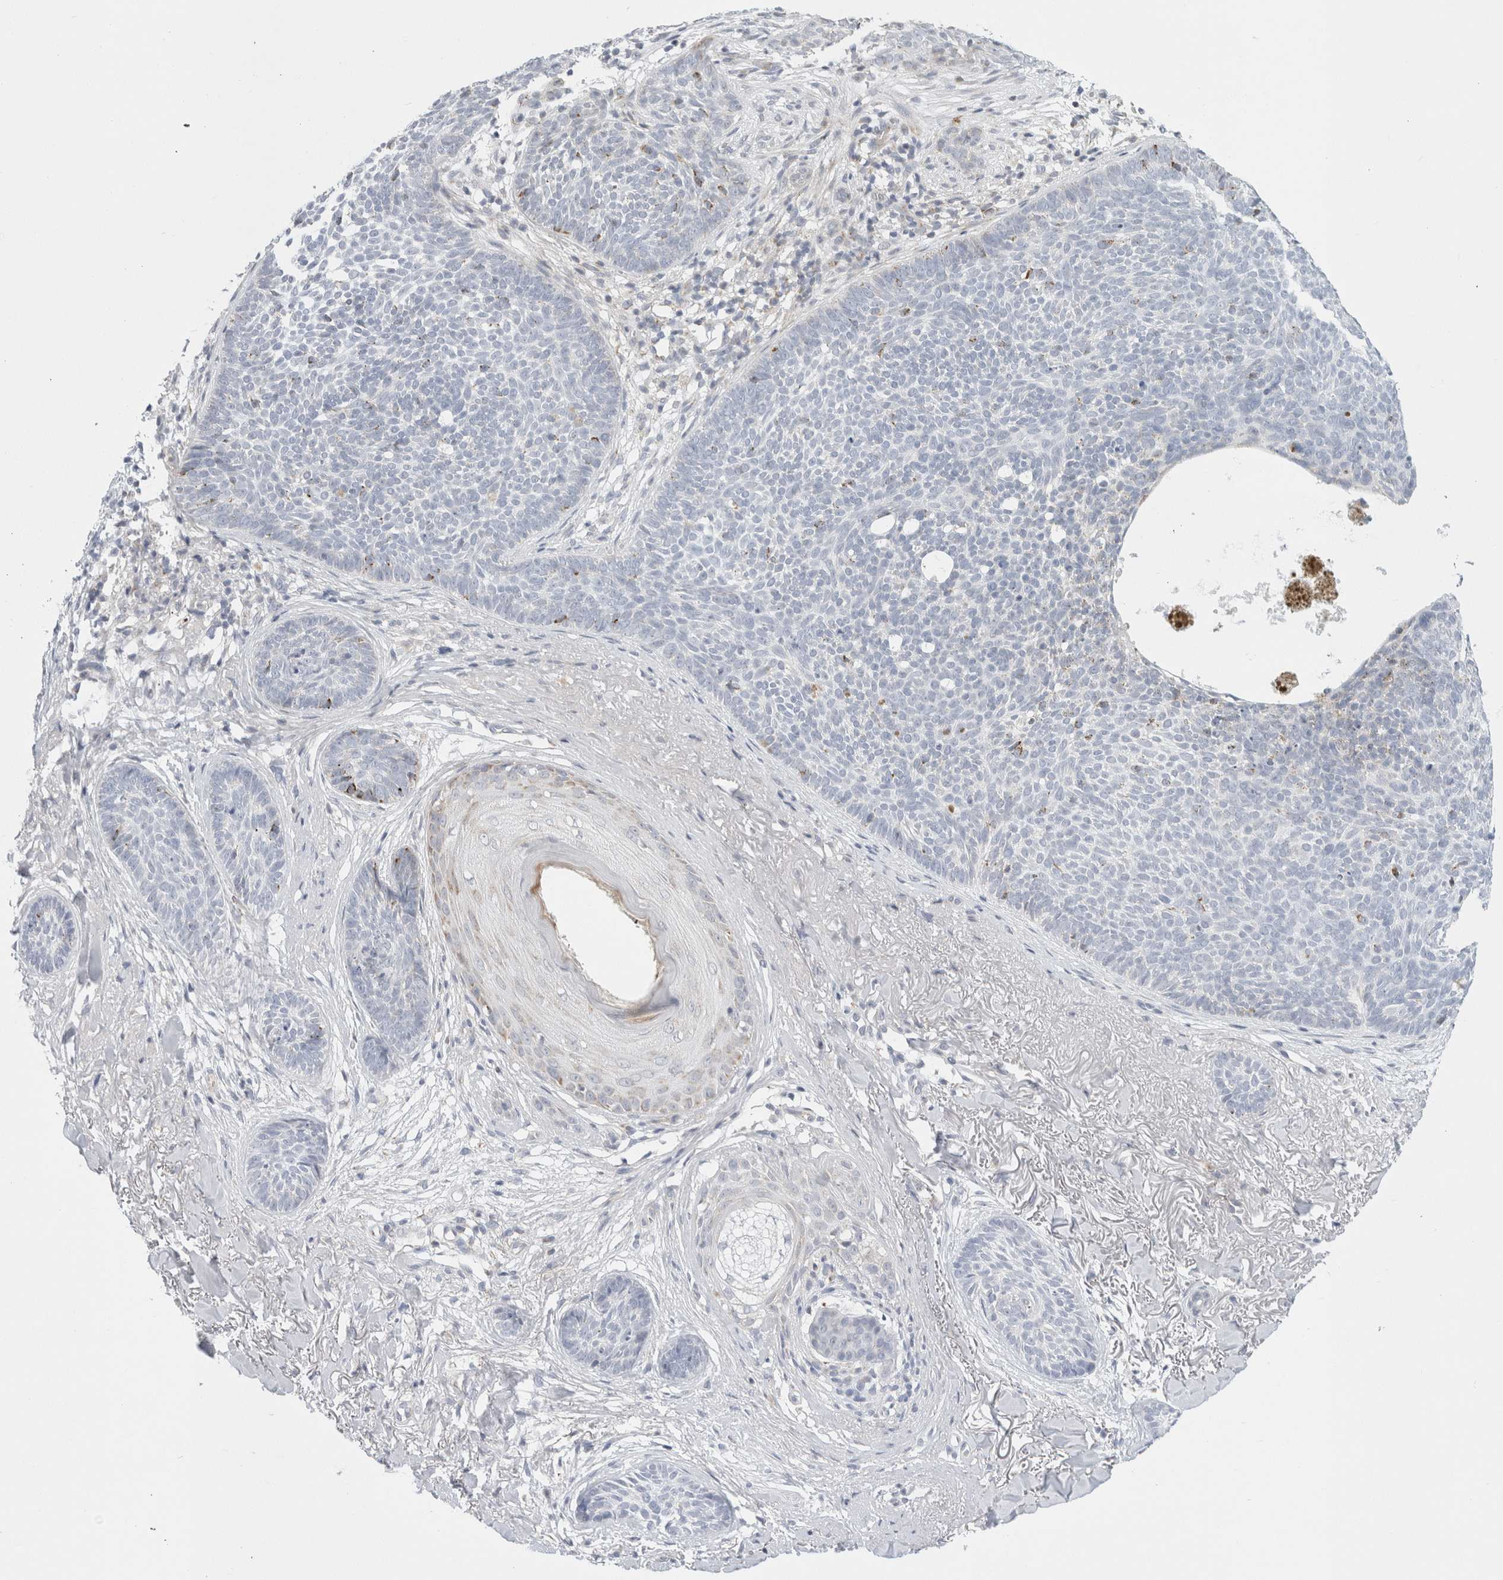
{"staining": {"intensity": "negative", "quantity": "none", "location": "none"}, "tissue": "skin cancer", "cell_type": "Tumor cells", "image_type": "cancer", "snomed": [{"axis": "morphology", "description": "Basal cell carcinoma"}, {"axis": "topography", "description": "Skin"}], "caption": "Tumor cells are negative for protein expression in human basal cell carcinoma (skin).", "gene": "FAHD1", "patient": {"sex": "female", "age": 70}}